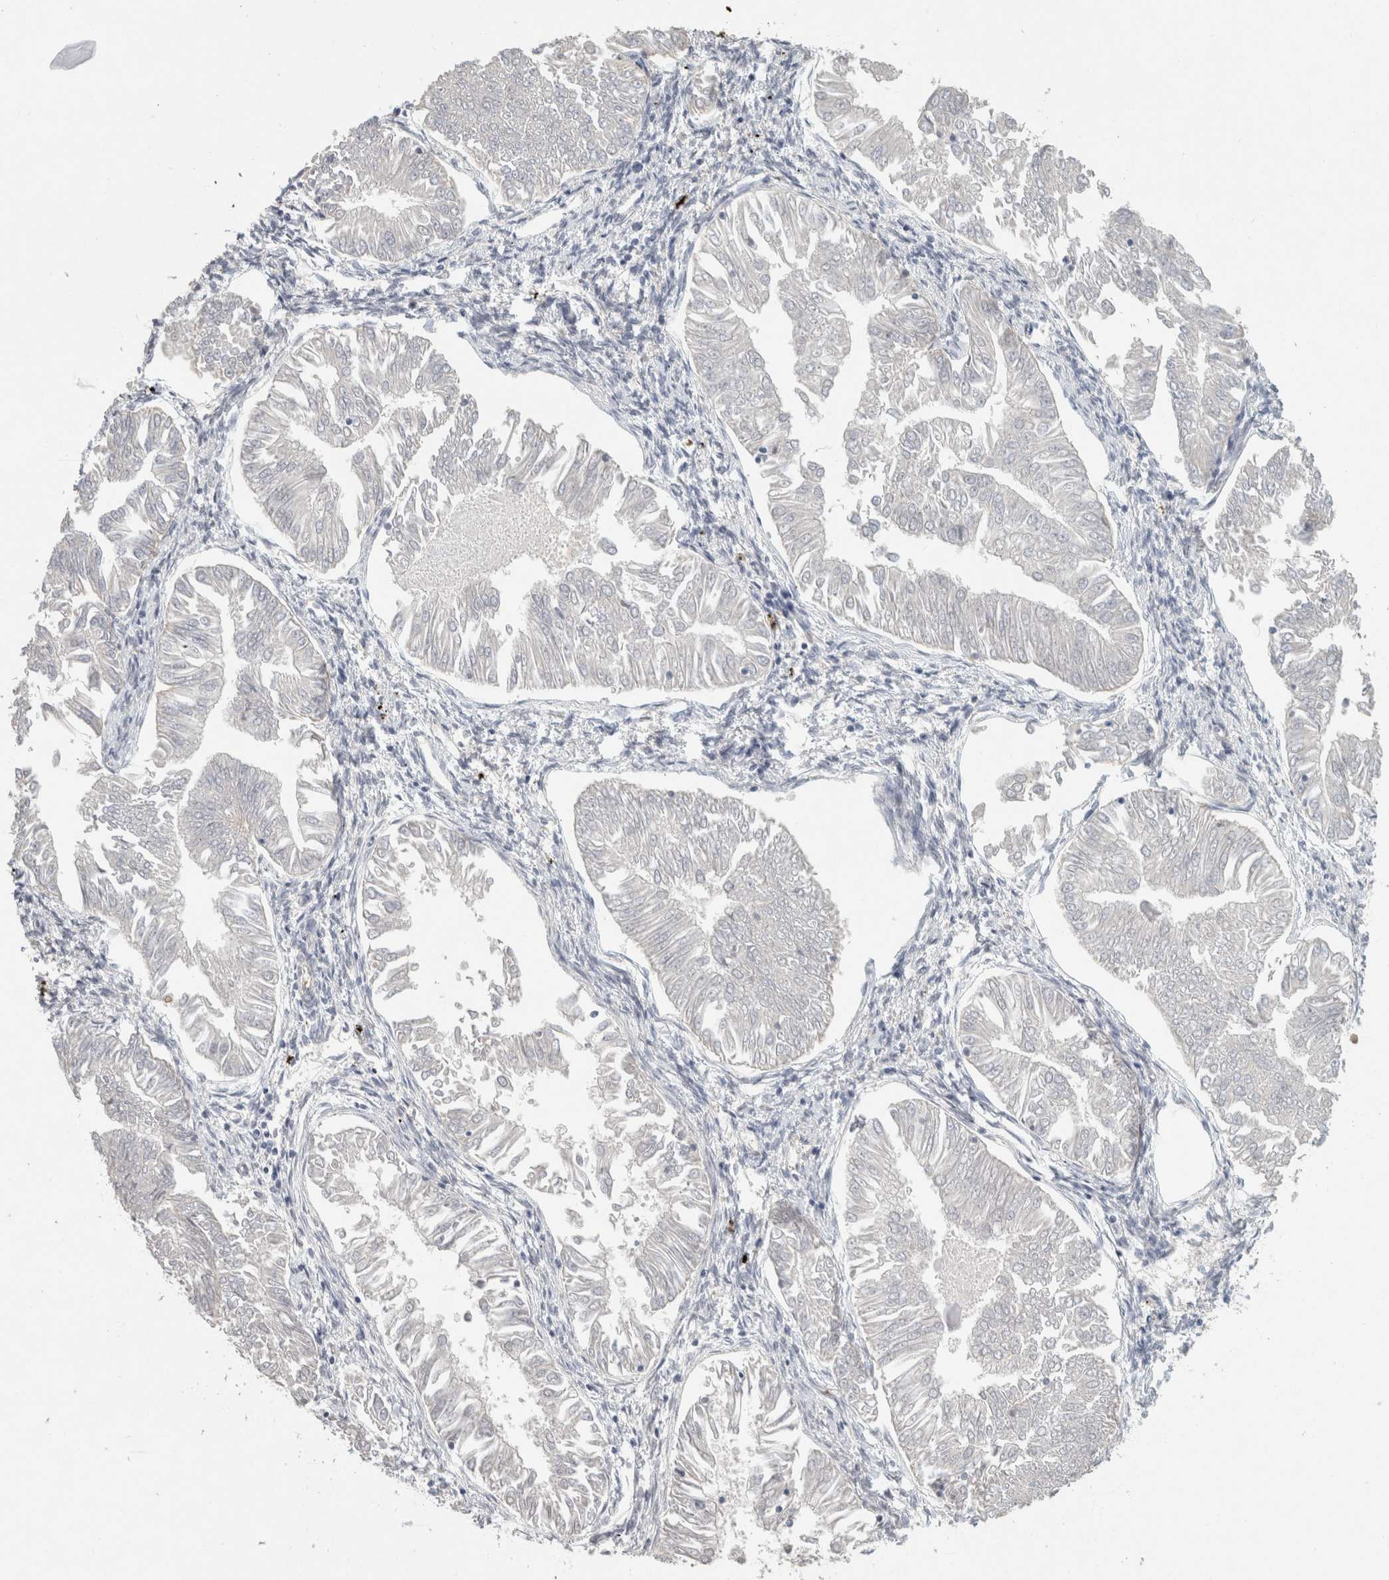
{"staining": {"intensity": "negative", "quantity": "none", "location": "none"}, "tissue": "endometrial cancer", "cell_type": "Tumor cells", "image_type": "cancer", "snomed": [{"axis": "morphology", "description": "Adenocarcinoma, NOS"}, {"axis": "topography", "description": "Endometrium"}], "caption": "DAB immunohistochemical staining of human adenocarcinoma (endometrial) displays no significant expression in tumor cells.", "gene": "CD36", "patient": {"sex": "female", "age": 53}}